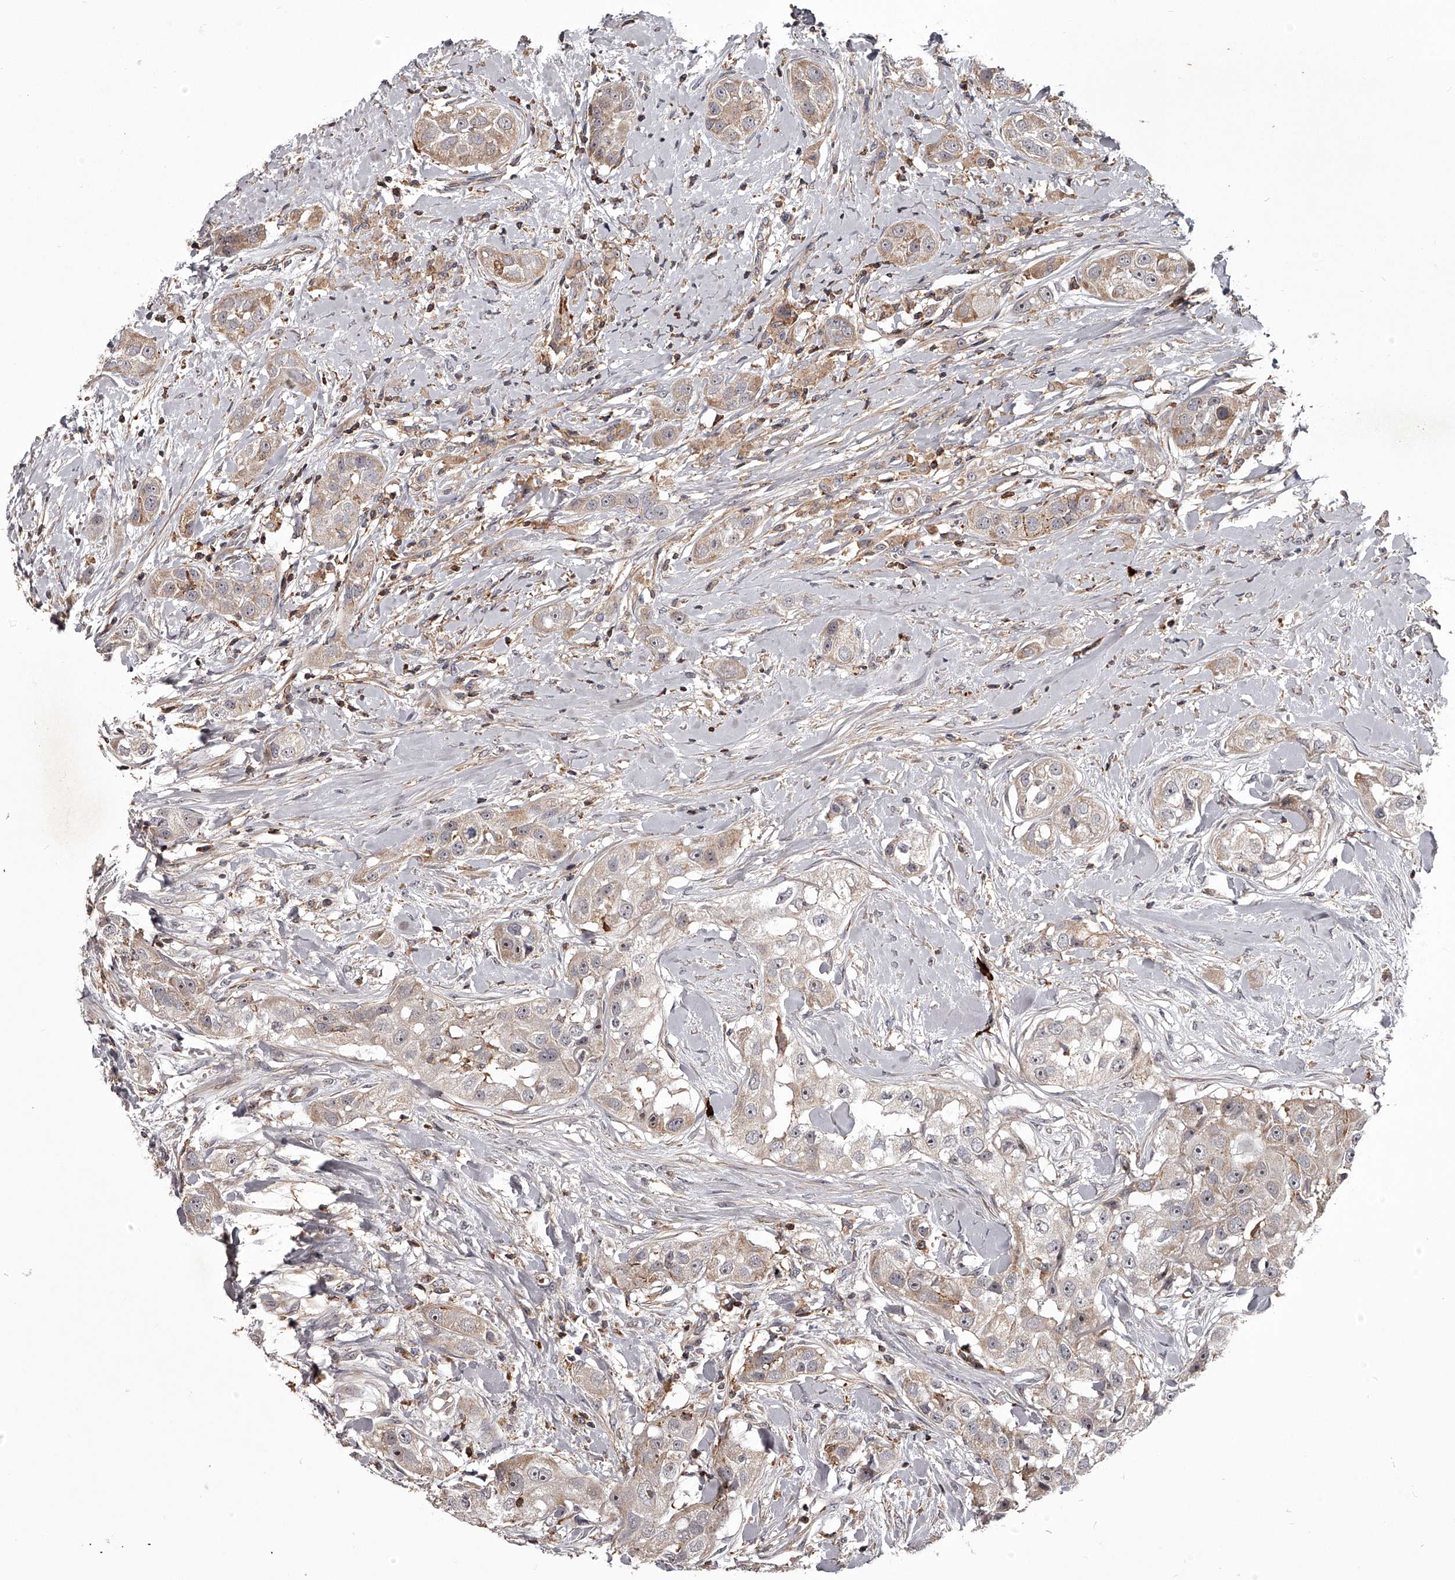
{"staining": {"intensity": "weak", "quantity": ">75%", "location": "cytoplasmic/membranous,nuclear"}, "tissue": "head and neck cancer", "cell_type": "Tumor cells", "image_type": "cancer", "snomed": [{"axis": "morphology", "description": "Normal tissue, NOS"}, {"axis": "morphology", "description": "Squamous cell carcinoma, NOS"}, {"axis": "topography", "description": "Skeletal muscle"}, {"axis": "topography", "description": "Head-Neck"}], "caption": "Protein staining of head and neck cancer (squamous cell carcinoma) tissue displays weak cytoplasmic/membranous and nuclear positivity in about >75% of tumor cells.", "gene": "RRP36", "patient": {"sex": "male", "age": 51}}